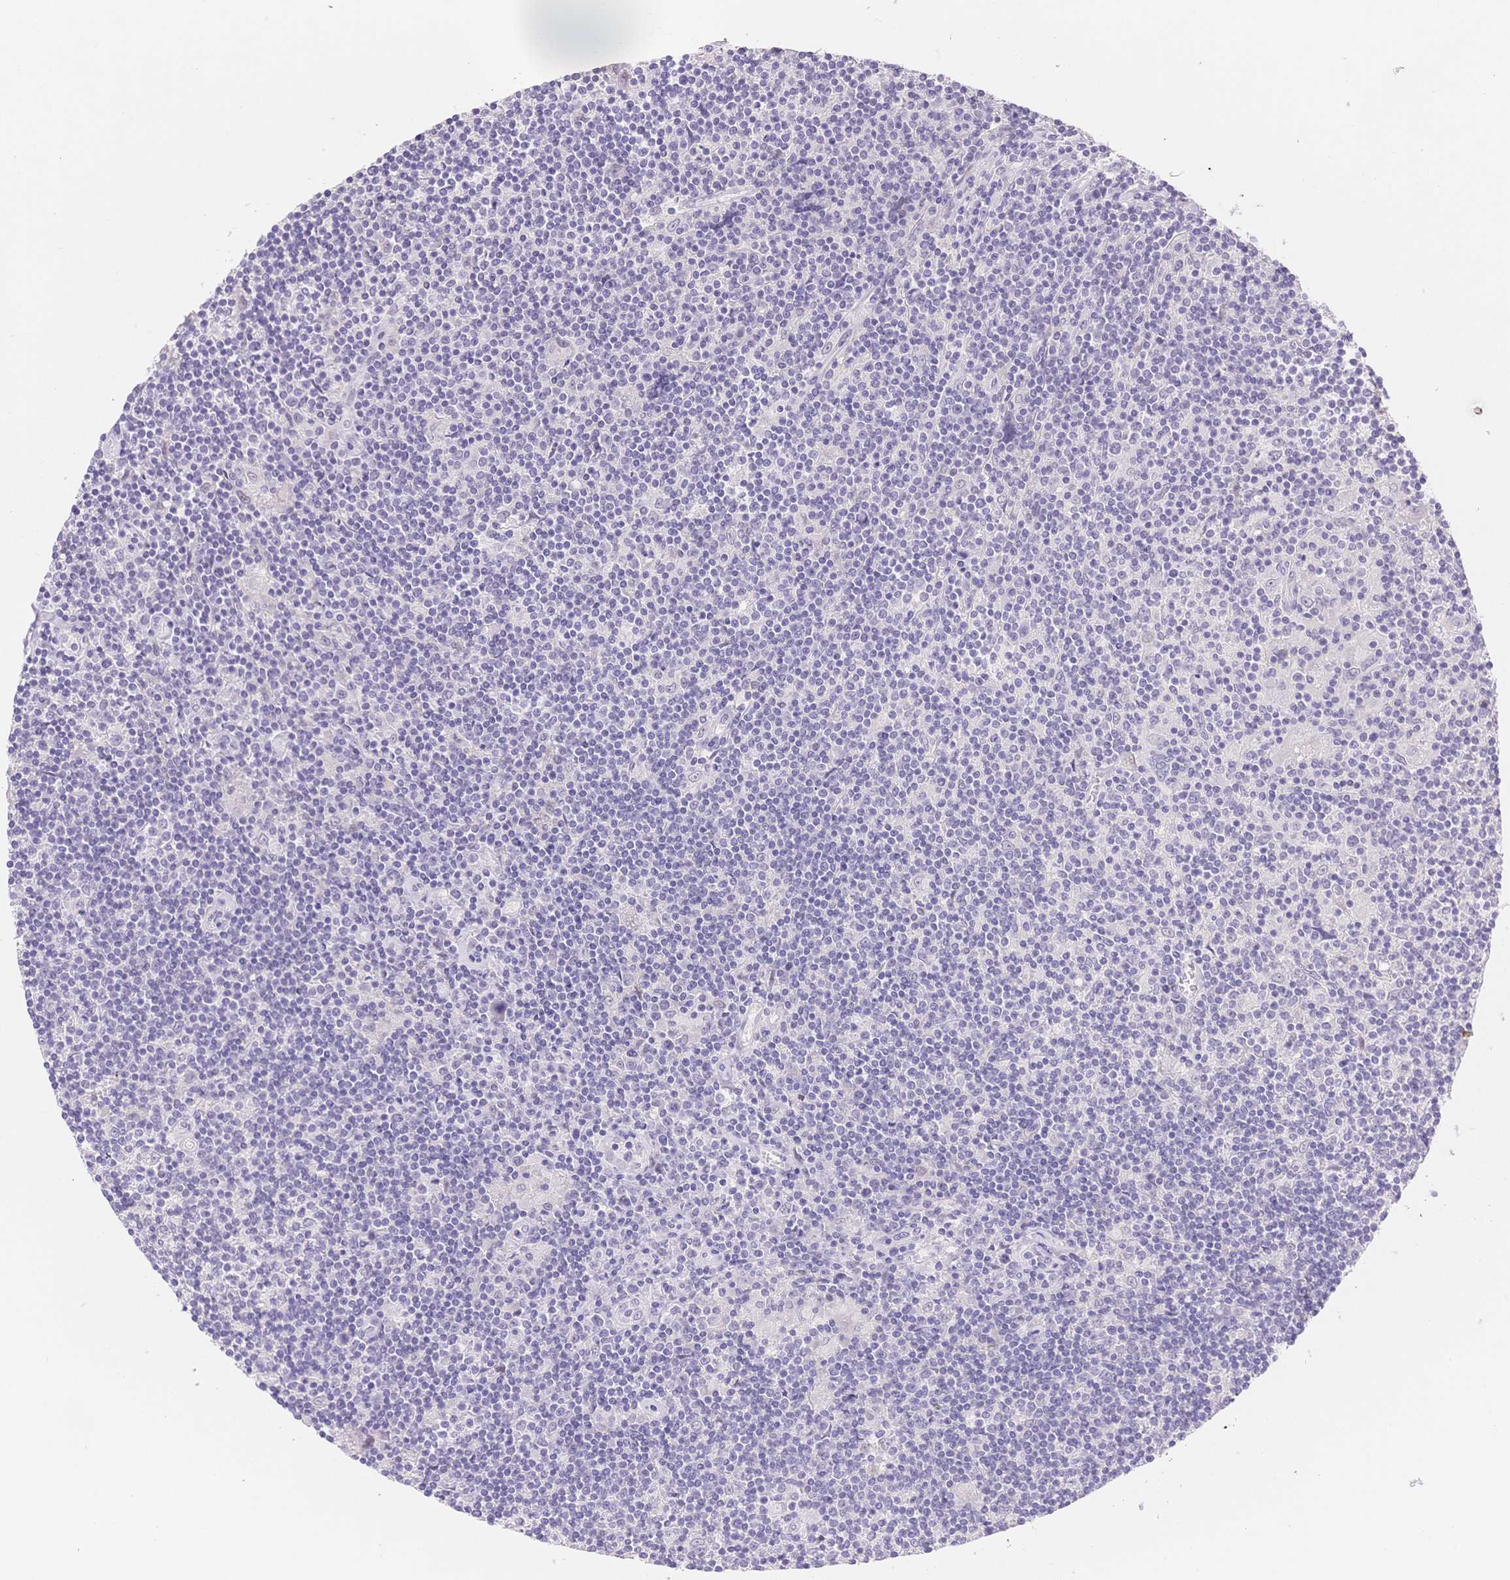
{"staining": {"intensity": "negative", "quantity": "none", "location": "none"}, "tissue": "lymphoma", "cell_type": "Tumor cells", "image_type": "cancer", "snomed": [{"axis": "morphology", "description": "Hodgkin's disease, NOS"}, {"axis": "topography", "description": "Lymph node"}], "caption": "There is no significant positivity in tumor cells of lymphoma.", "gene": "MYOM1", "patient": {"sex": "male", "age": 40}}